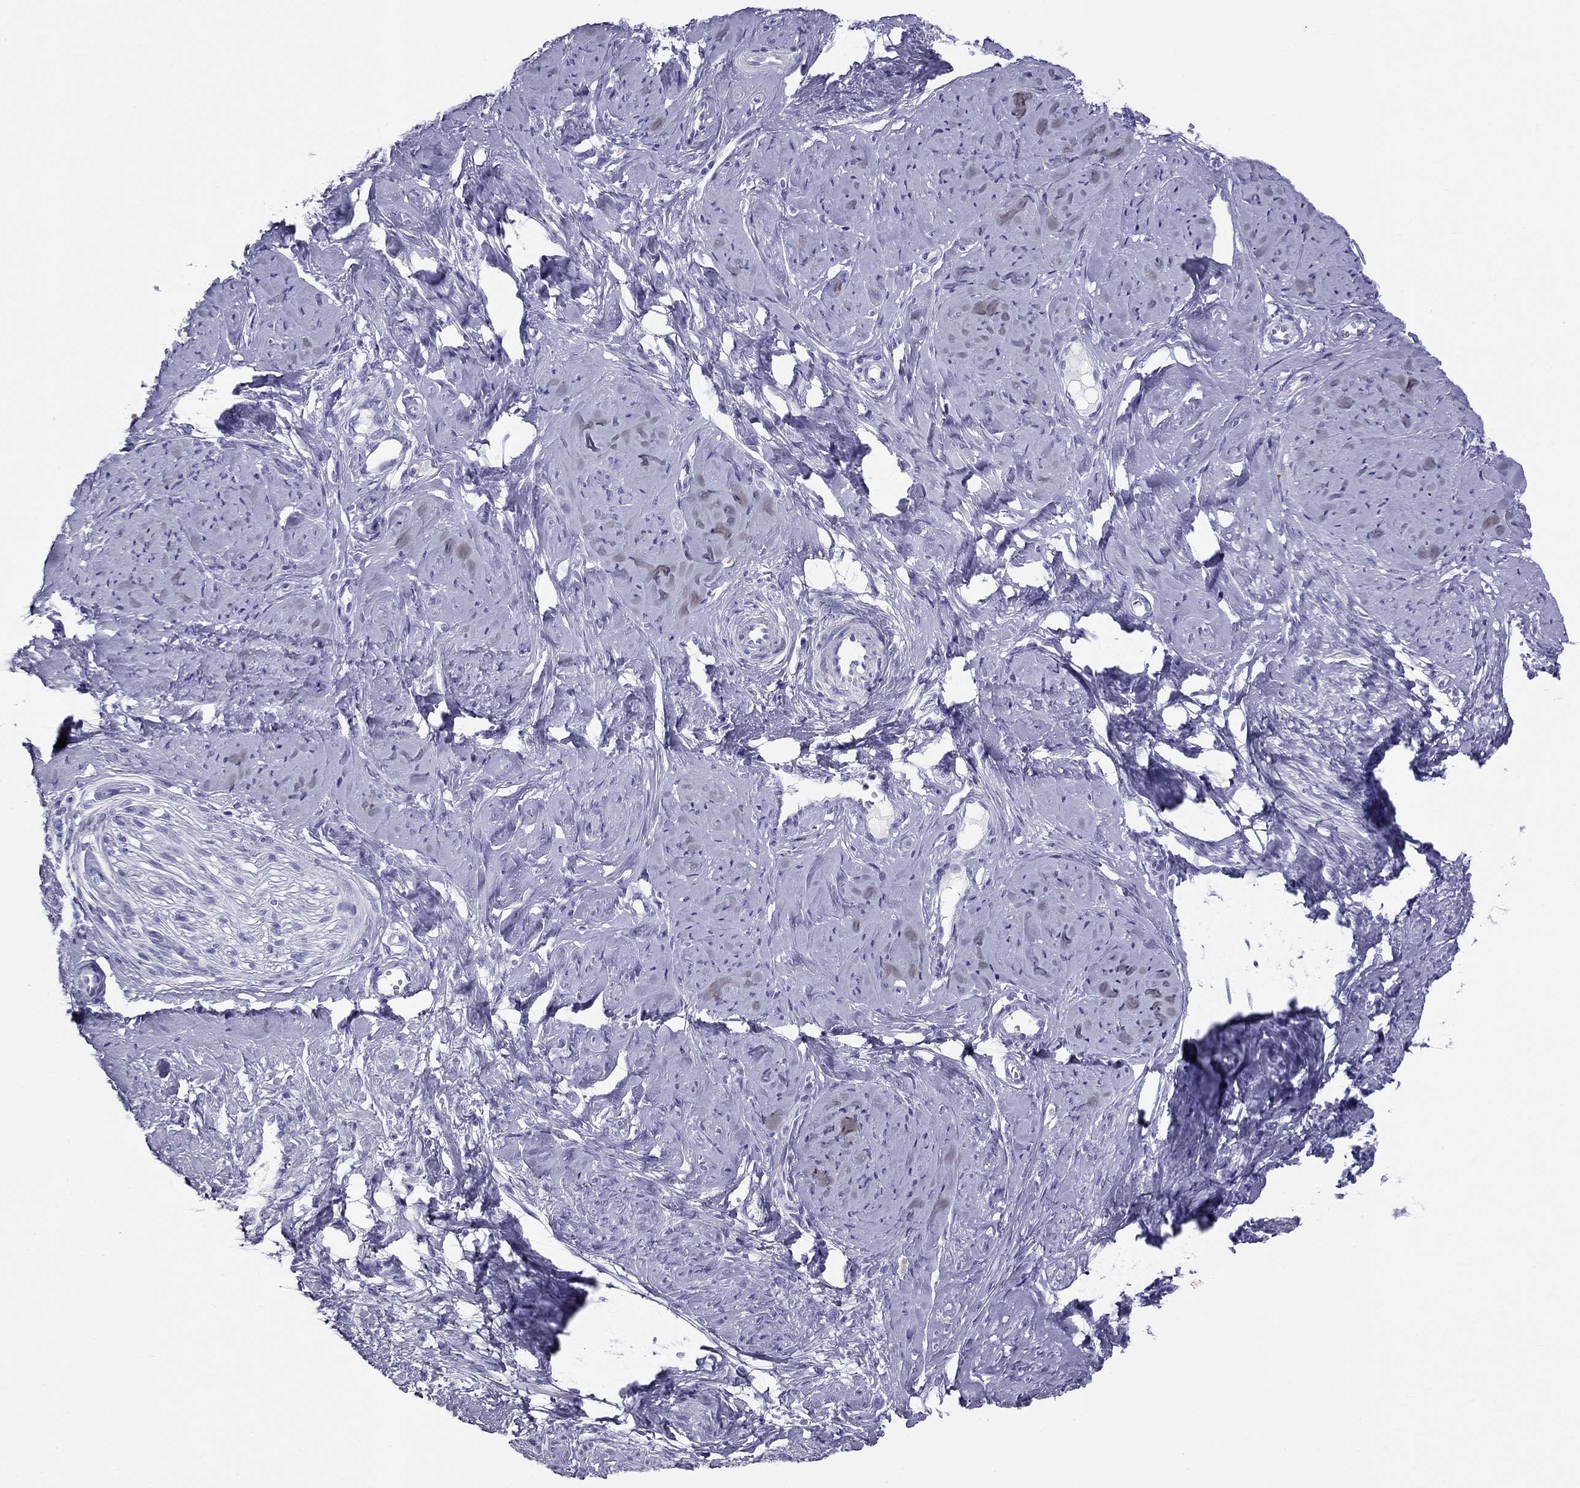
{"staining": {"intensity": "negative", "quantity": "none", "location": "none"}, "tissue": "smooth muscle", "cell_type": "Smooth muscle cells", "image_type": "normal", "snomed": [{"axis": "morphology", "description": "Normal tissue, NOS"}, {"axis": "topography", "description": "Smooth muscle"}], "caption": "Smooth muscle cells show no significant protein staining in benign smooth muscle. Nuclei are stained in blue.", "gene": "TRPM3", "patient": {"sex": "female", "age": 48}}